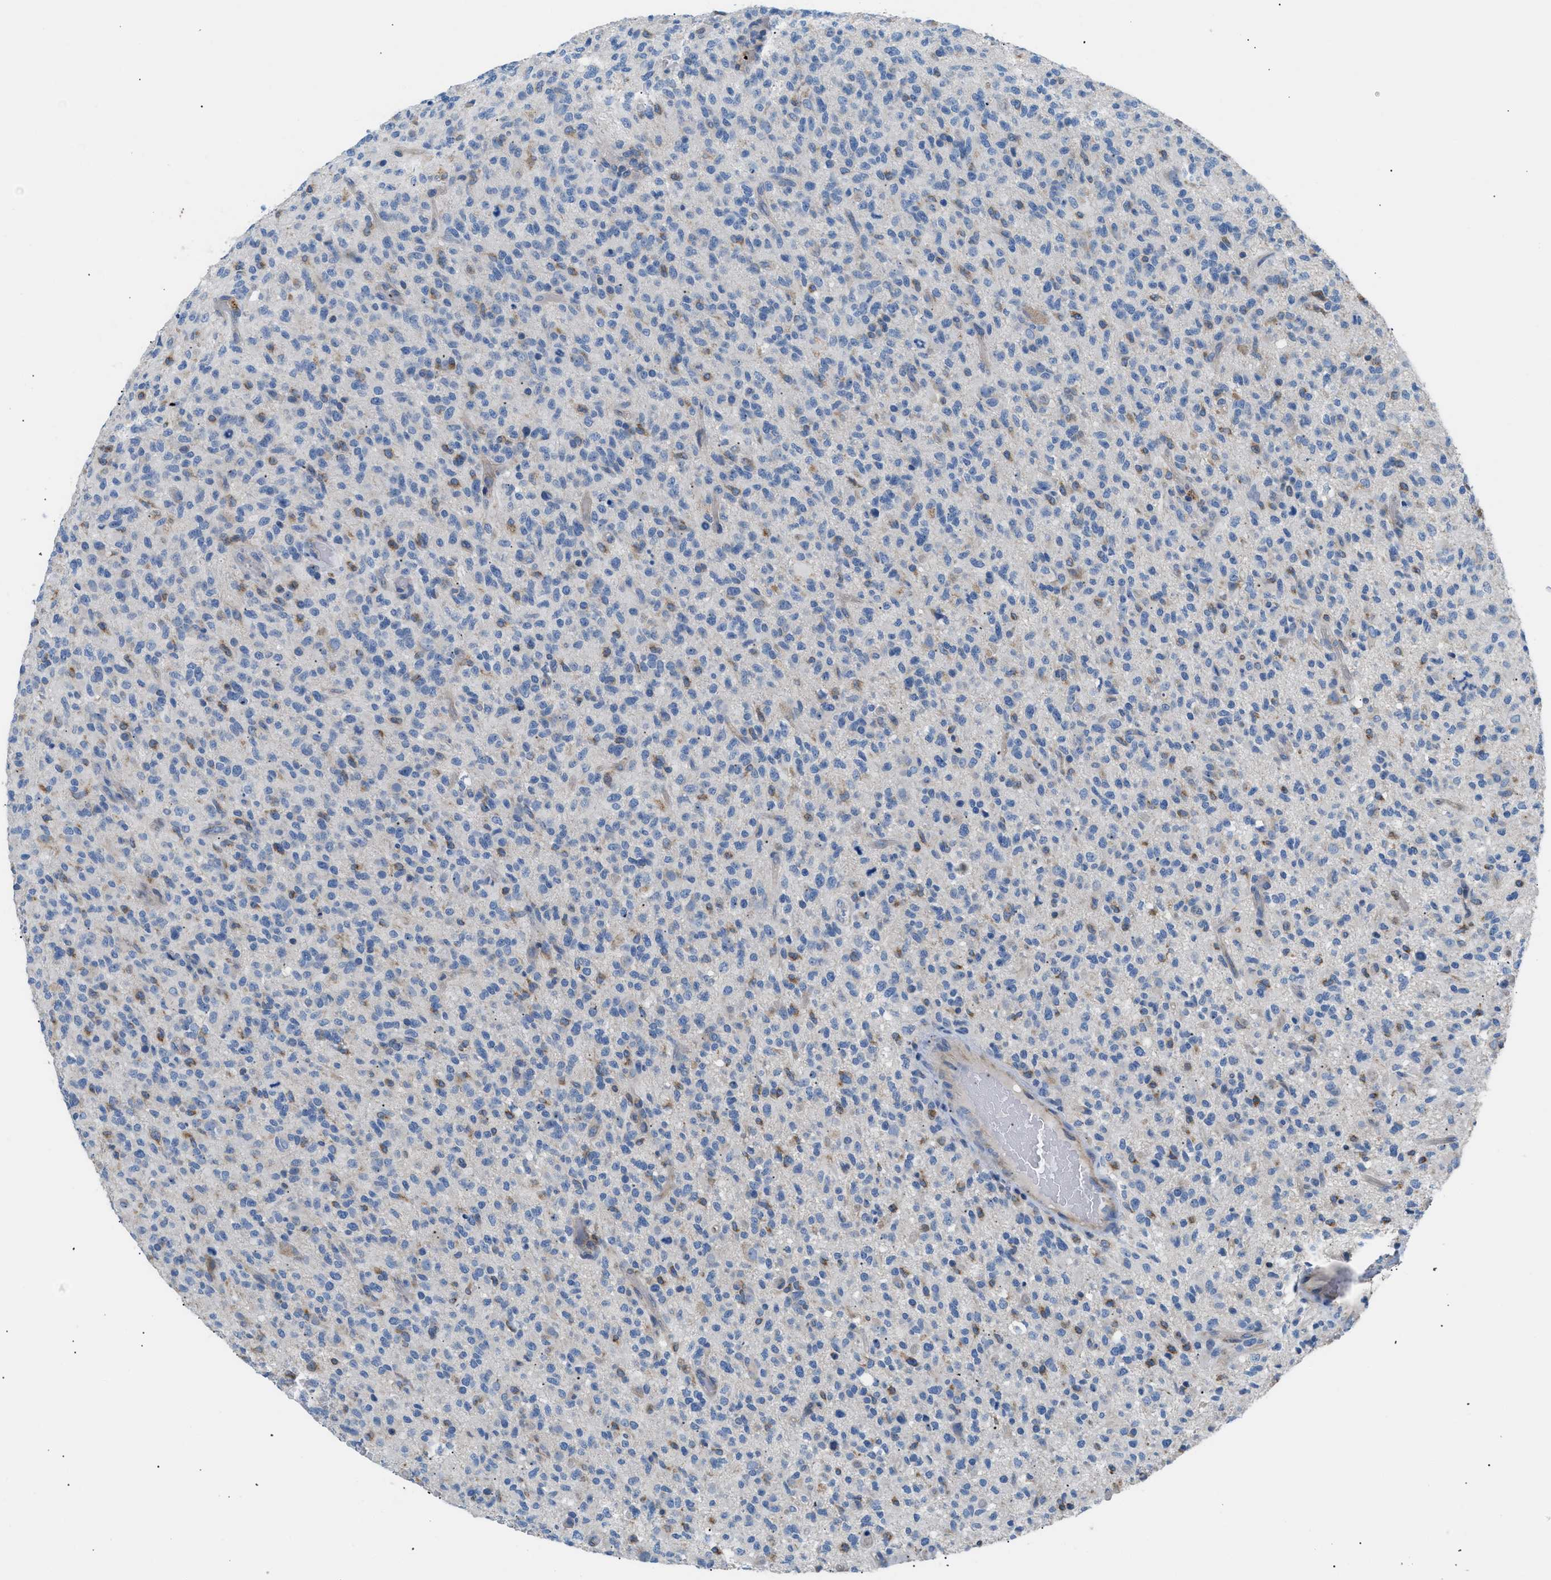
{"staining": {"intensity": "weak", "quantity": "<25%", "location": "cytoplasmic/membranous"}, "tissue": "glioma", "cell_type": "Tumor cells", "image_type": "cancer", "snomed": [{"axis": "morphology", "description": "Glioma, malignant, High grade"}, {"axis": "topography", "description": "Brain"}], "caption": "This is an immunohistochemistry micrograph of human malignant glioma (high-grade). There is no staining in tumor cells.", "gene": "ILDR1", "patient": {"sex": "male", "age": 71}}